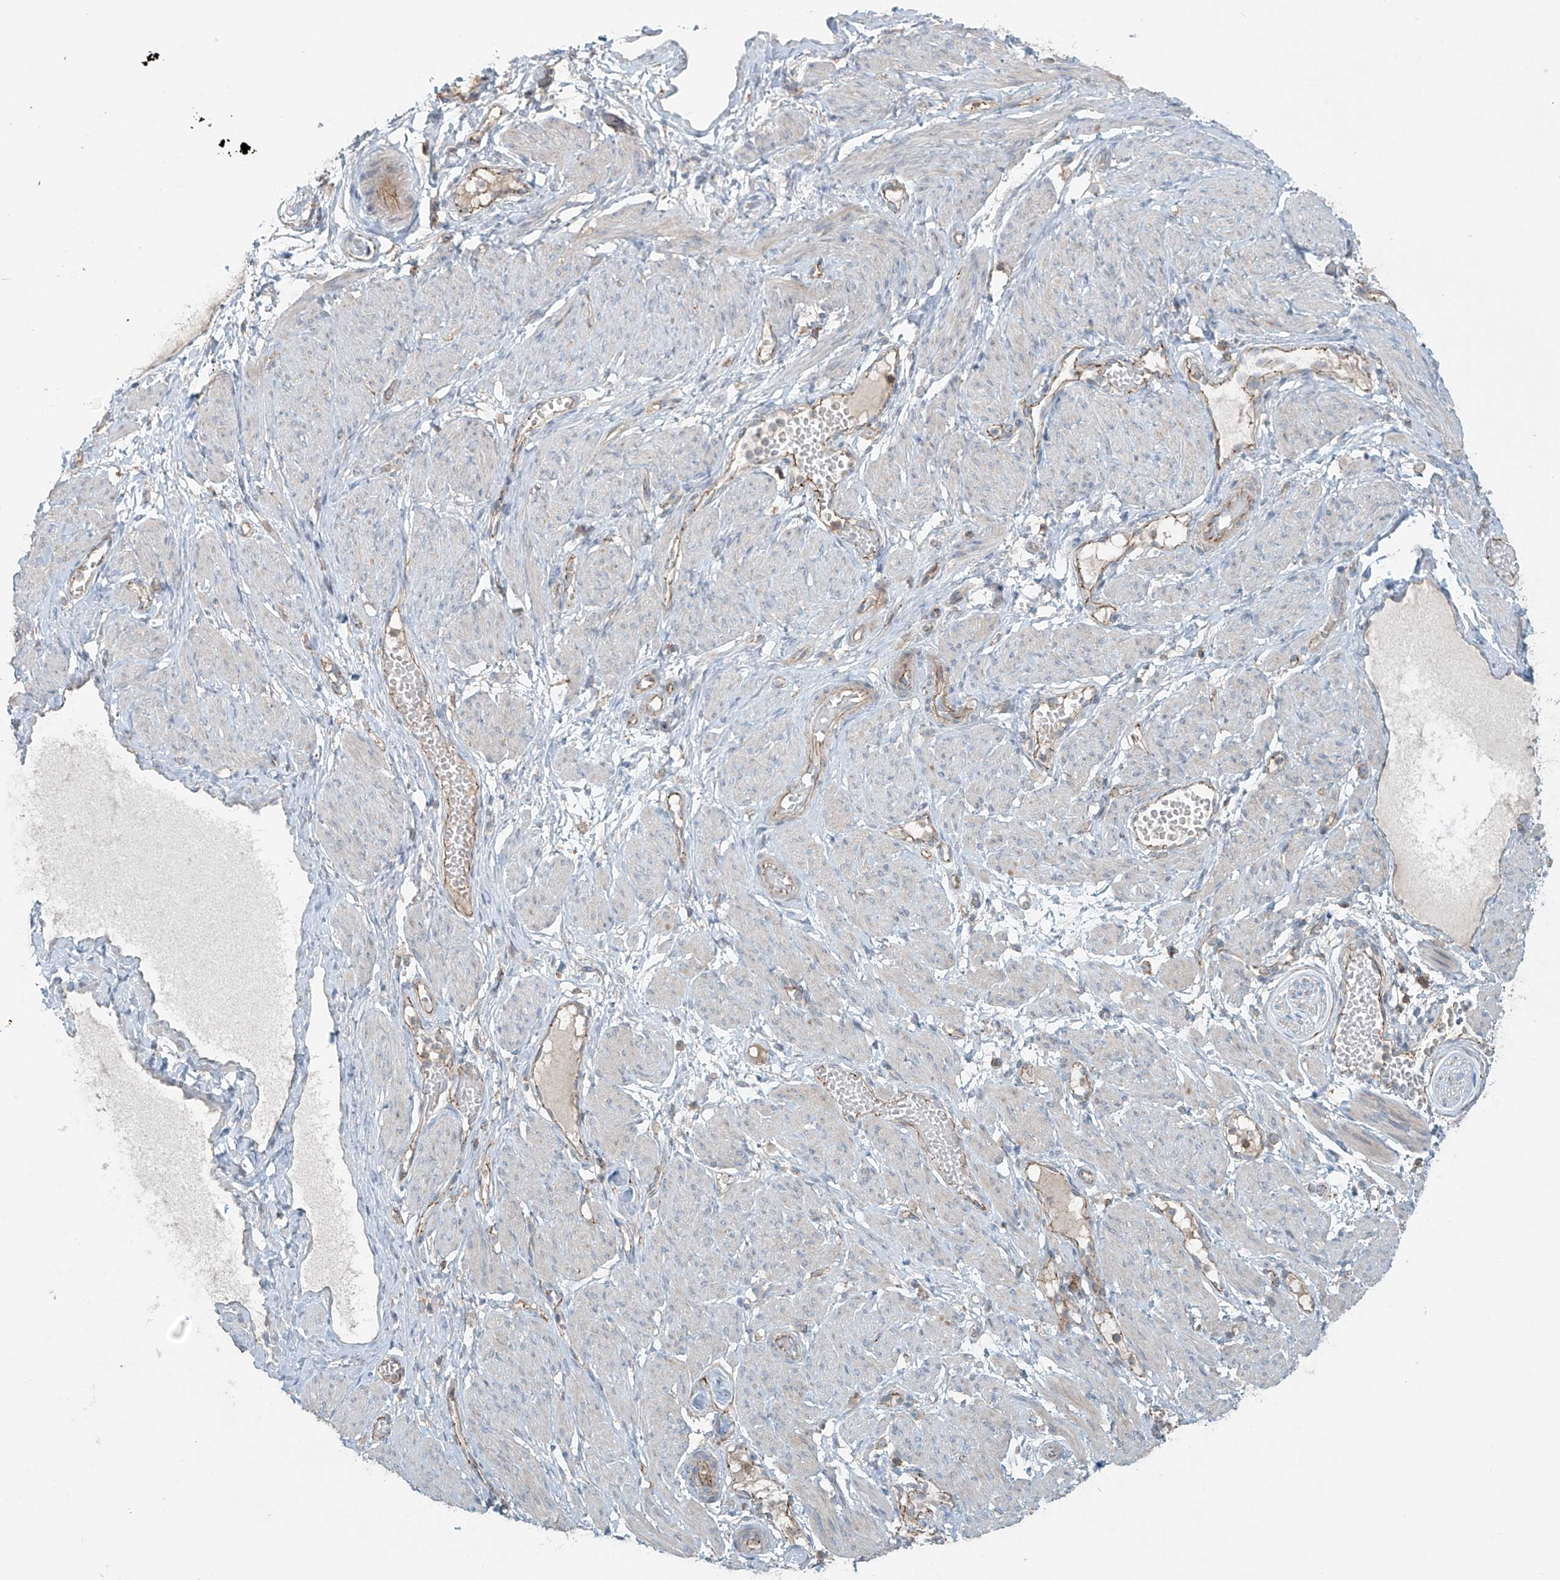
{"staining": {"intensity": "negative", "quantity": "none", "location": "none"}, "tissue": "adipose tissue", "cell_type": "Adipocytes", "image_type": "normal", "snomed": [{"axis": "morphology", "description": "Normal tissue, NOS"}, {"axis": "topography", "description": "Smooth muscle"}, {"axis": "topography", "description": "Peripheral nerve tissue"}], "caption": "Immunohistochemistry photomicrograph of normal adipose tissue stained for a protein (brown), which reveals no staining in adipocytes.", "gene": "SLC9A2", "patient": {"sex": "female", "age": 39}}